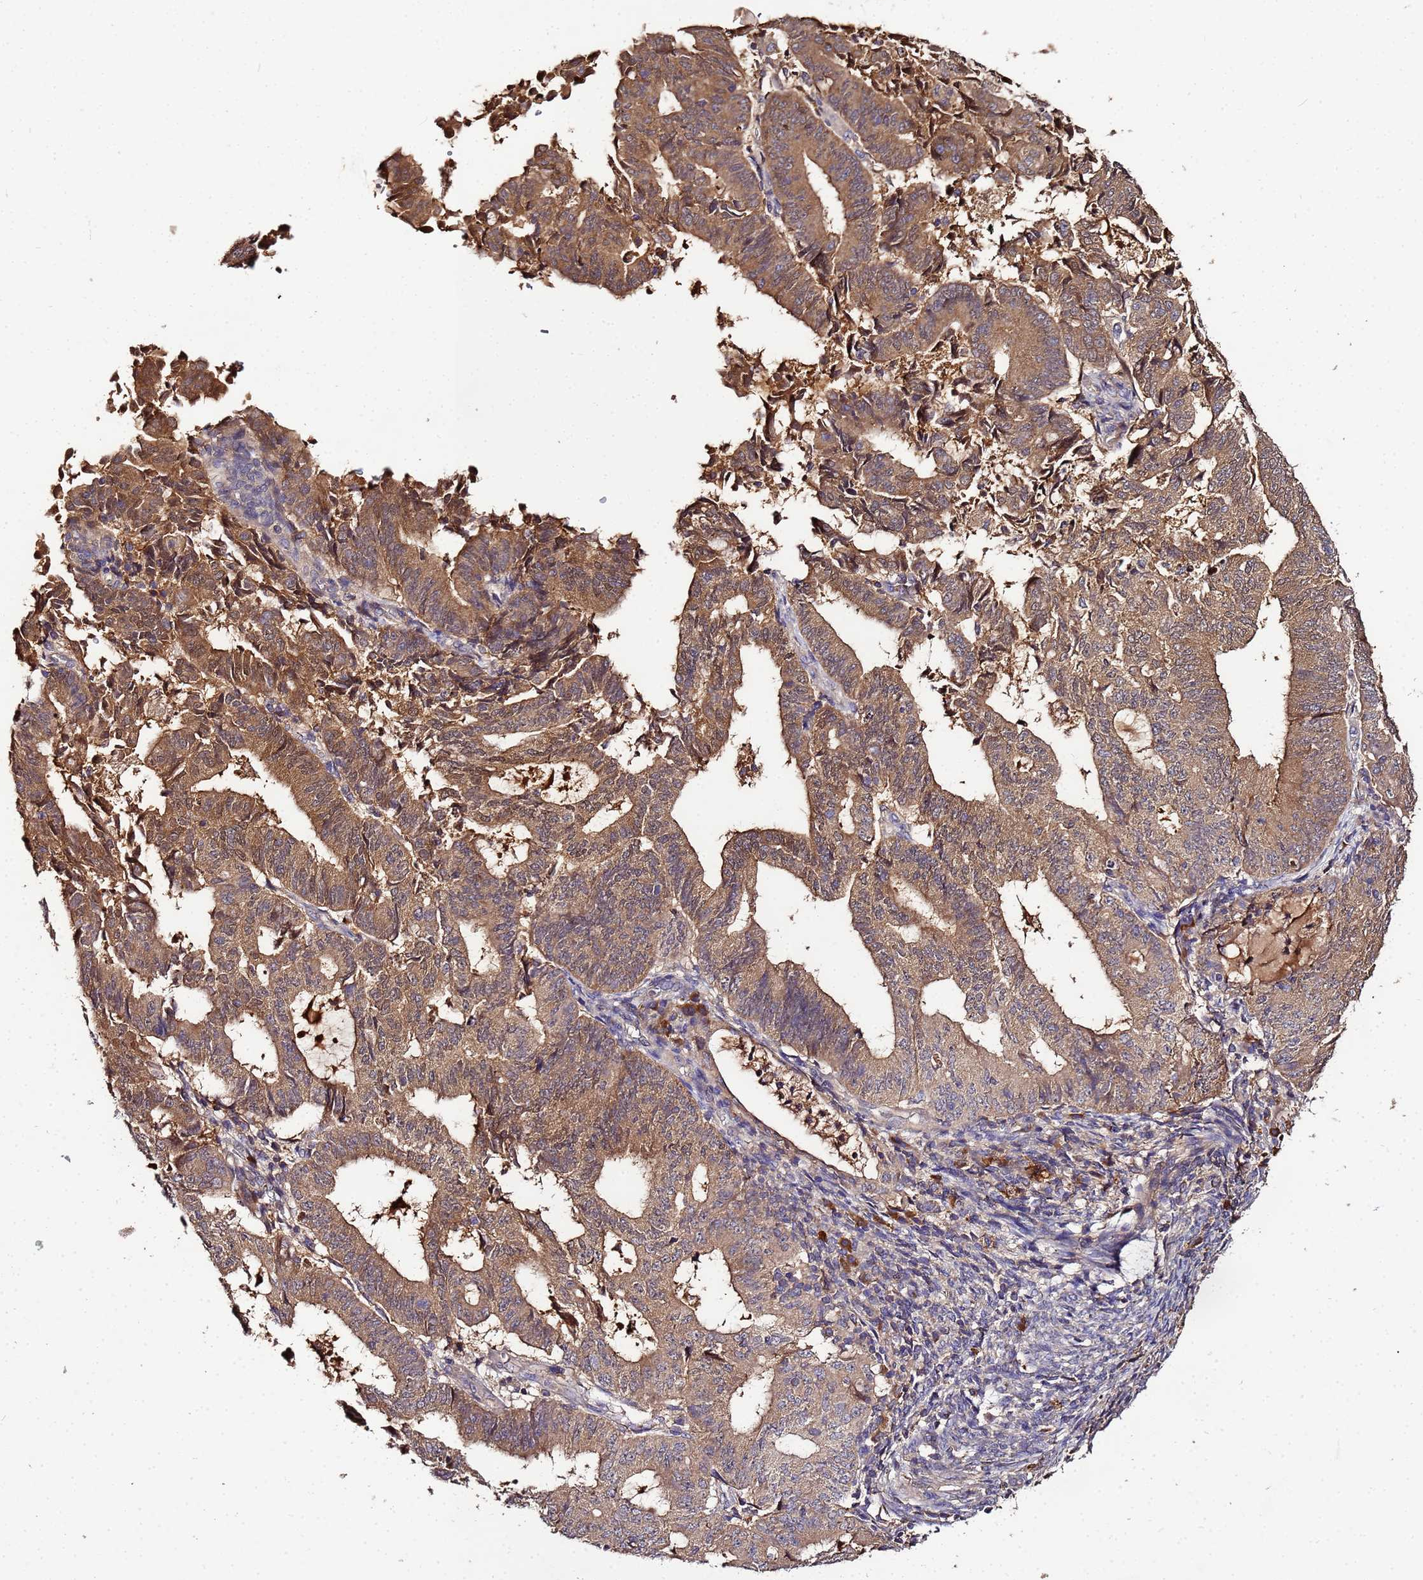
{"staining": {"intensity": "moderate", "quantity": ">75%", "location": "cytoplasmic/membranous"}, "tissue": "endometrial cancer", "cell_type": "Tumor cells", "image_type": "cancer", "snomed": [{"axis": "morphology", "description": "Adenocarcinoma, NOS"}, {"axis": "topography", "description": "Endometrium"}], "caption": "Endometrial adenocarcinoma stained with a brown dye shows moderate cytoplasmic/membranous positive staining in approximately >75% of tumor cells.", "gene": "MTERF1", "patient": {"sex": "female", "age": 70}}